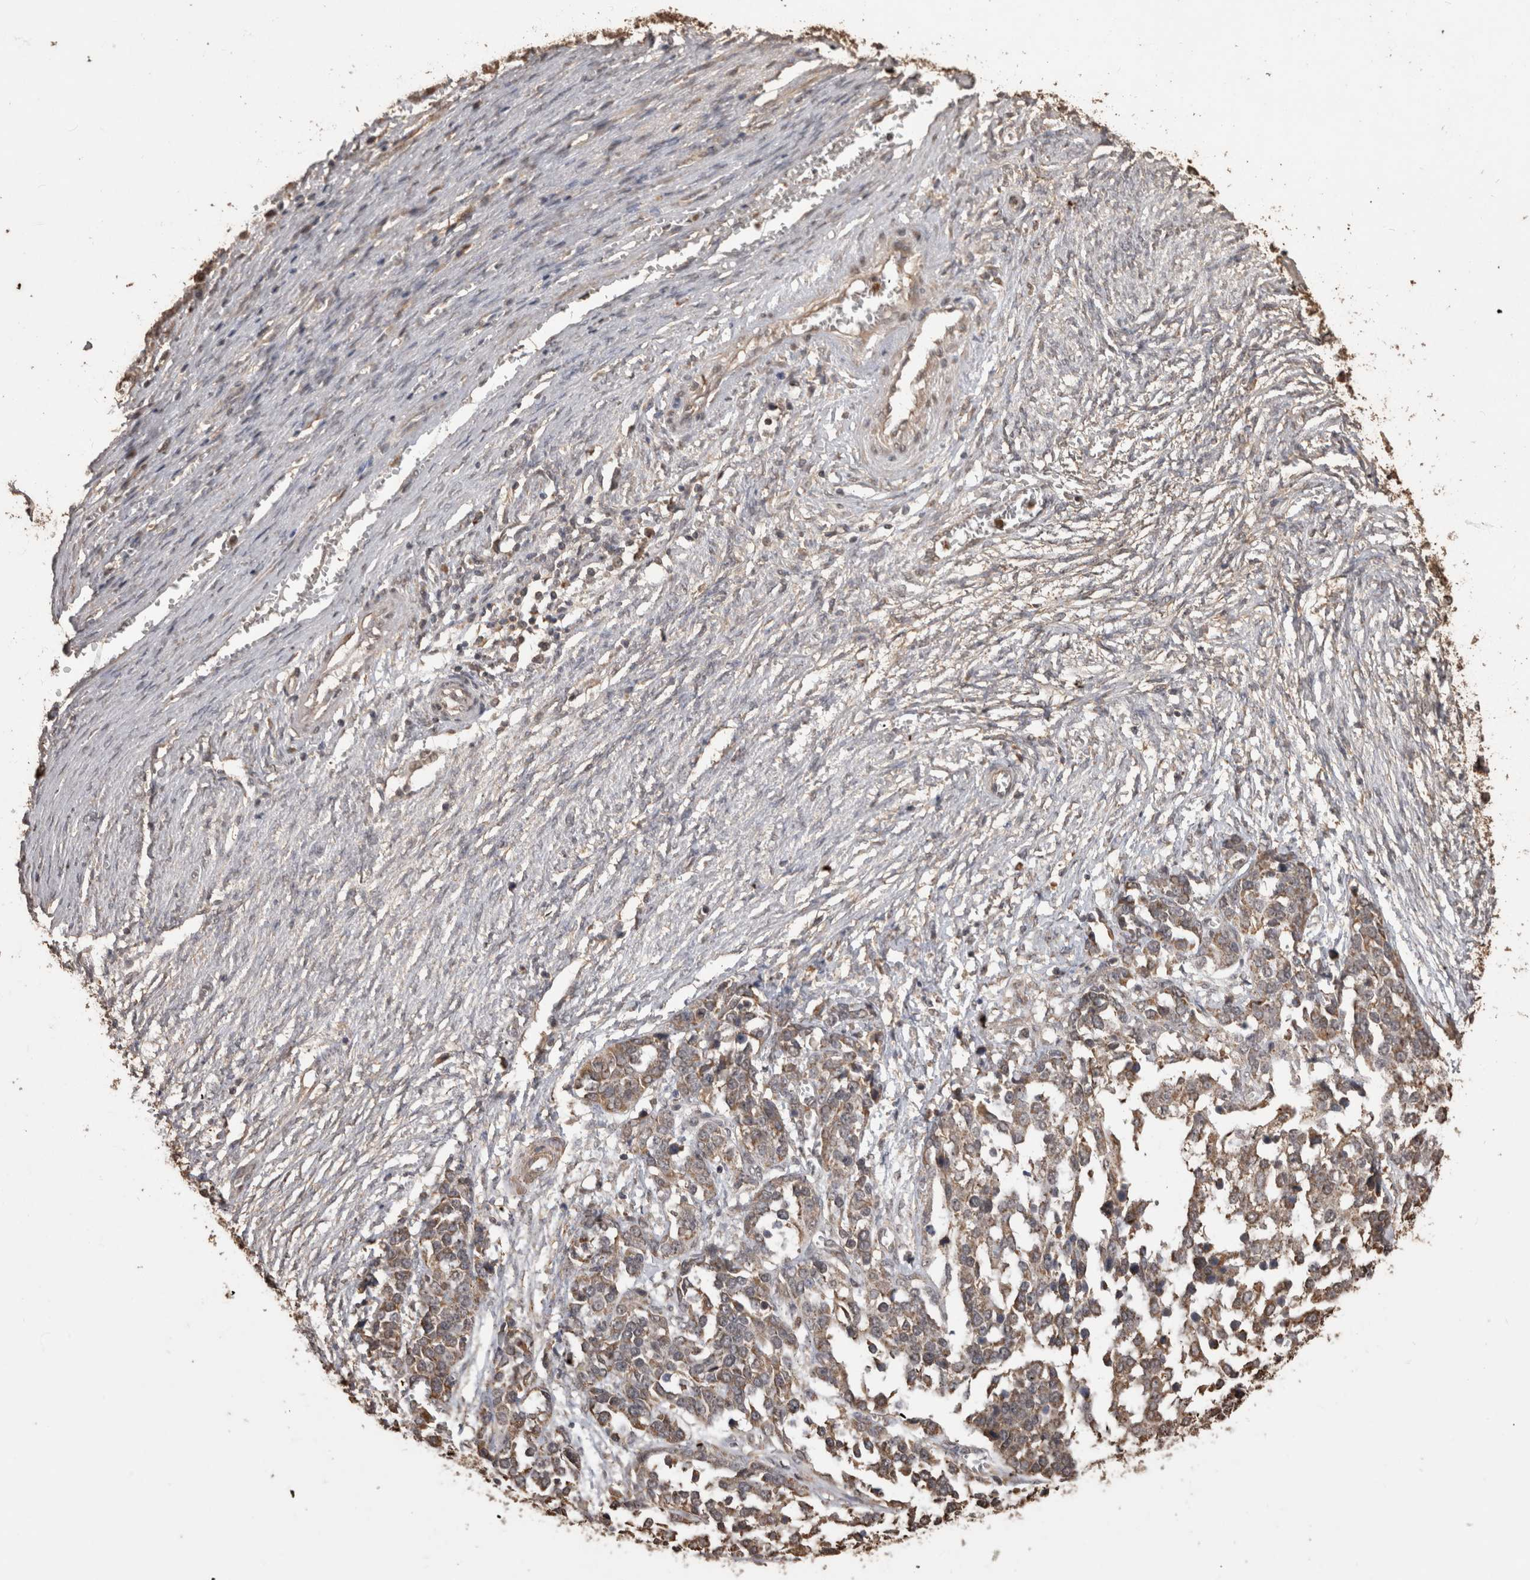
{"staining": {"intensity": "moderate", "quantity": "25%-75%", "location": "cytoplasmic/membranous"}, "tissue": "ovarian cancer", "cell_type": "Tumor cells", "image_type": "cancer", "snomed": [{"axis": "morphology", "description": "Cystadenocarcinoma, serous, NOS"}, {"axis": "topography", "description": "Ovary"}], "caption": "Protein analysis of ovarian cancer tissue displays moderate cytoplasmic/membranous expression in approximately 25%-75% of tumor cells.", "gene": "SOCS5", "patient": {"sex": "female", "age": 44}}